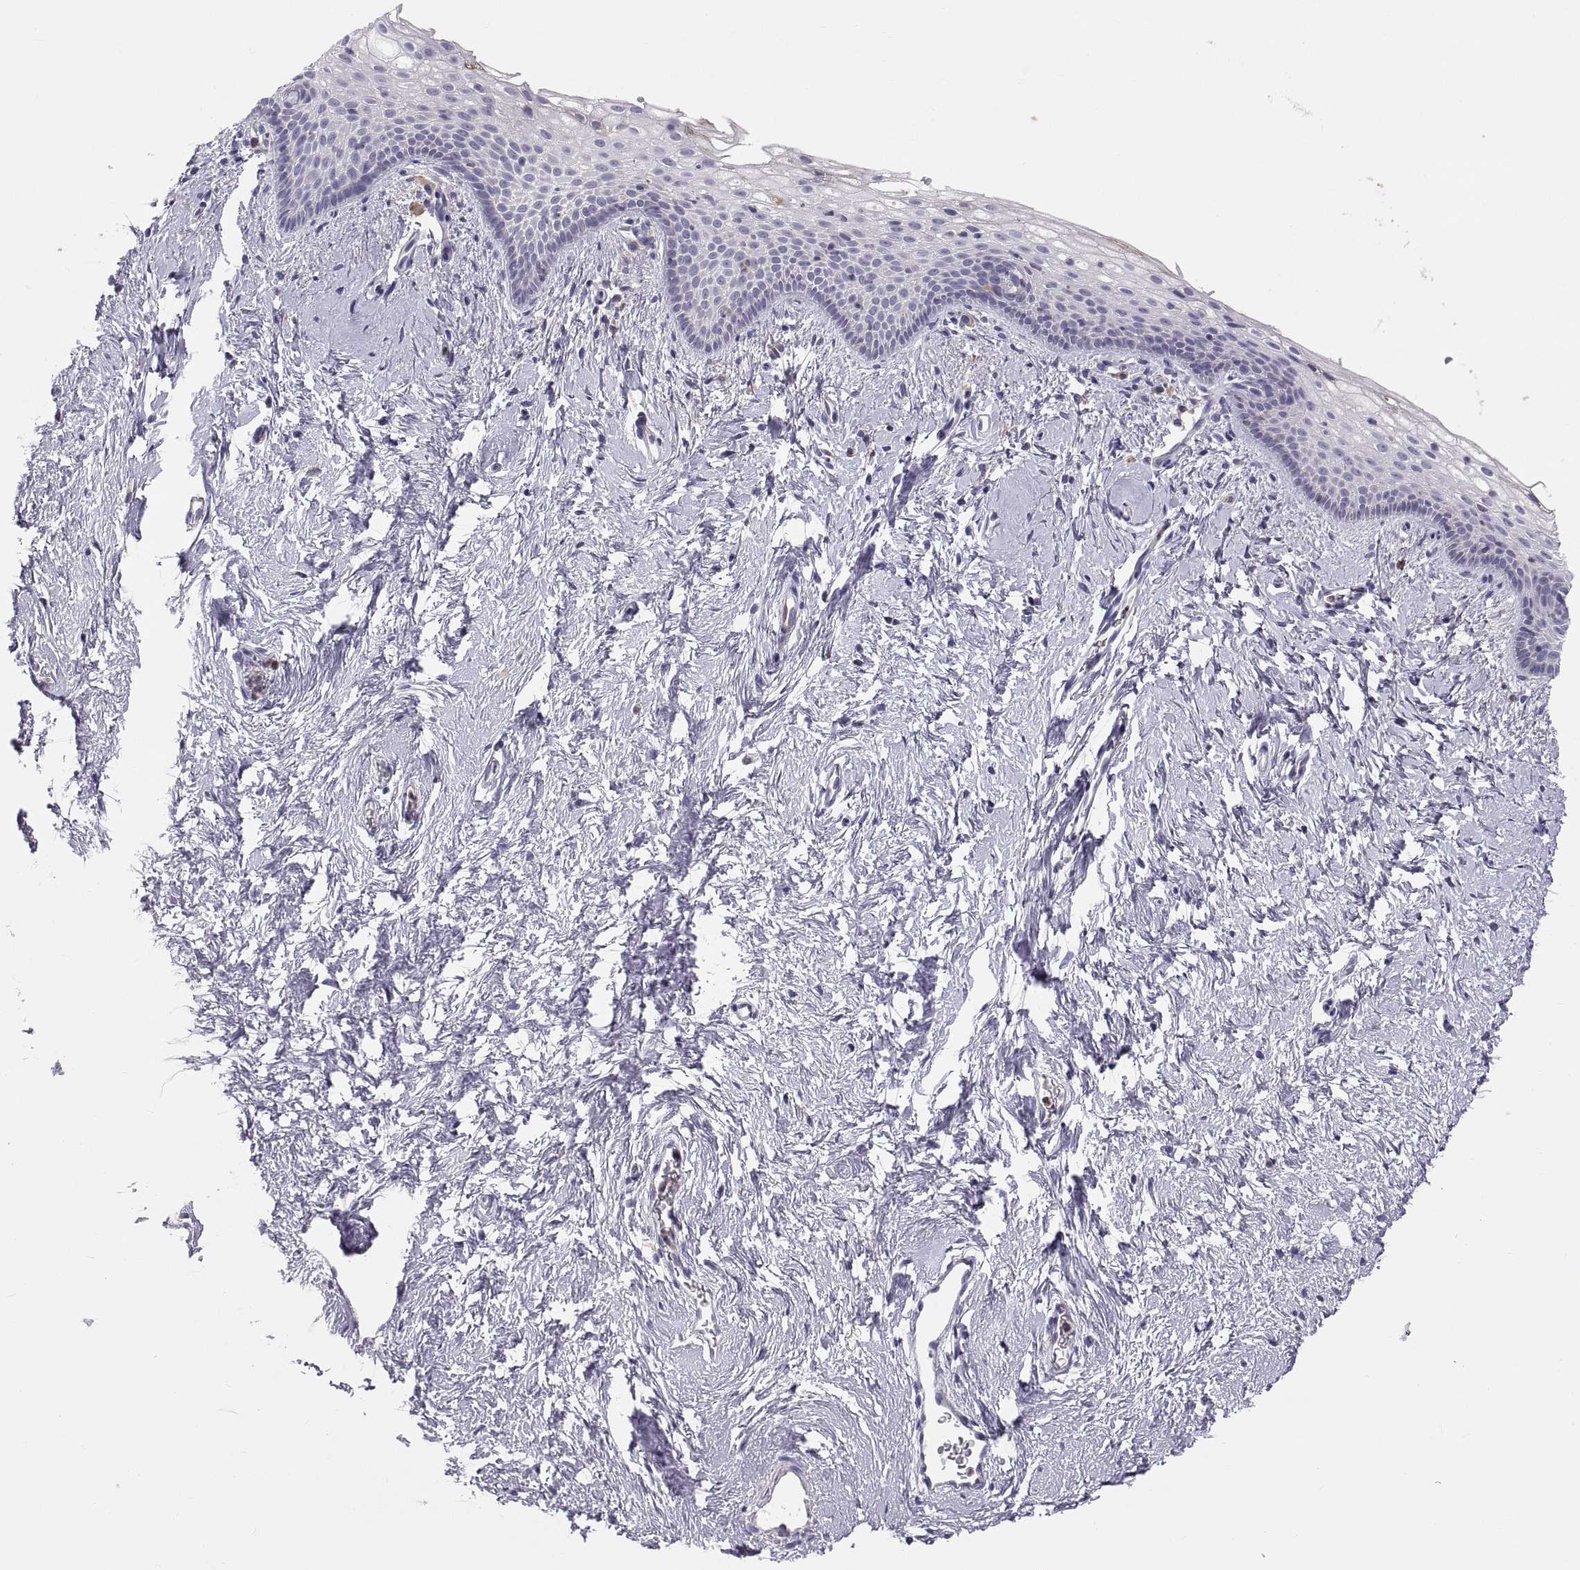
{"staining": {"intensity": "negative", "quantity": "none", "location": "none"}, "tissue": "vagina", "cell_type": "Squamous epithelial cells", "image_type": "normal", "snomed": [{"axis": "morphology", "description": "Normal tissue, NOS"}, {"axis": "topography", "description": "Vagina"}], "caption": "Squamous epithelial cells show no significant protein expression in normal vagina.", "gene": "ERO1A", "patient": {"sex": "female", "age": 61}}